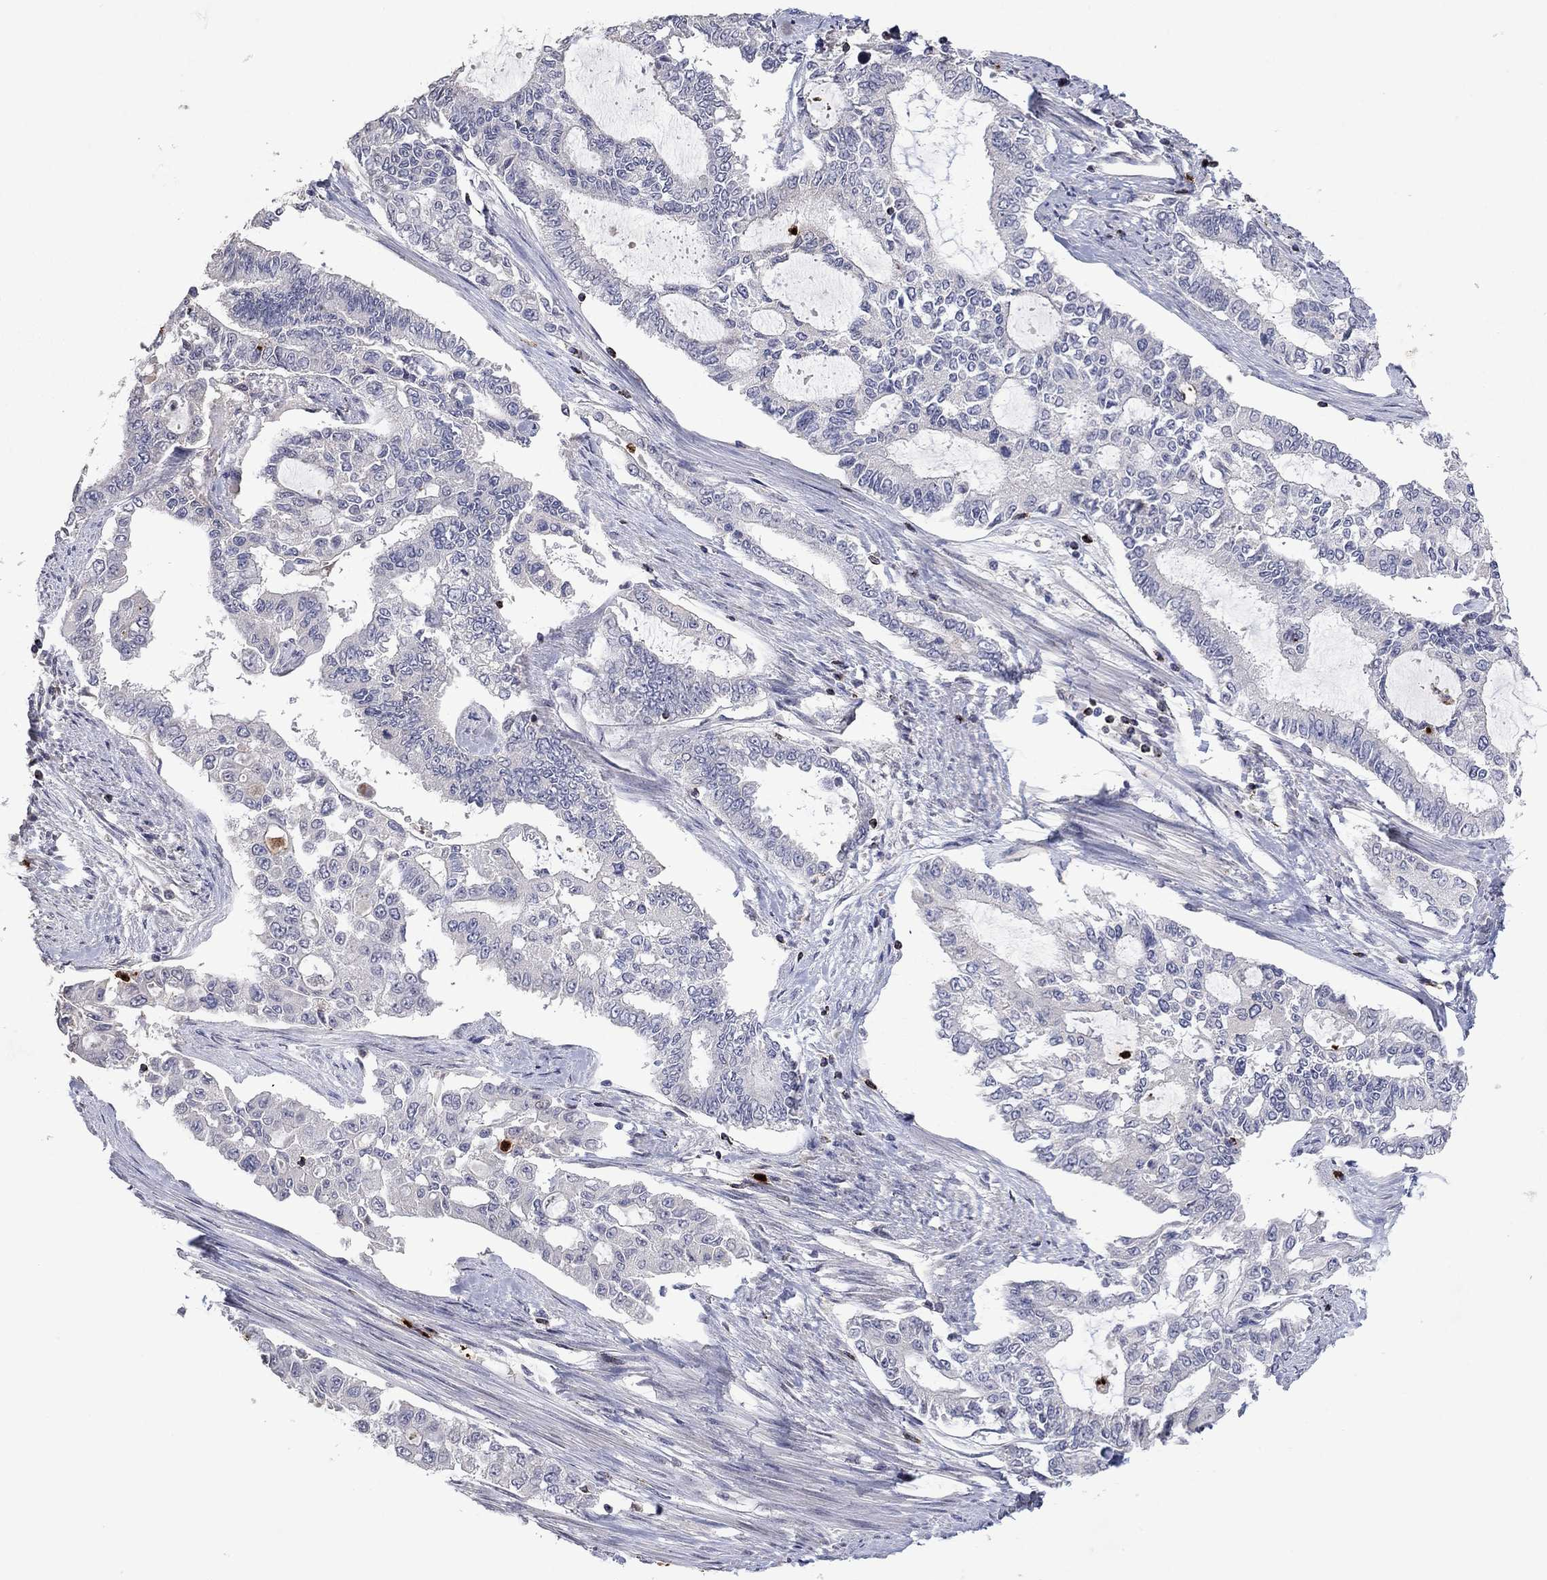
{"staining": {"intensity": "negative", "quantity": "none", "location": "none"}, "tissue": "endometrial cancer", "cell_type": "Tumor cells", "image_type": "cancer", "snomed": [{"axis": "morphology", "description": "Adenocarcinoma, NOS"}, {"axis": "topography", "description": "Uterus"}], "caption": "Tumor cells are negative for brown protein staining in endometrial cancer. The staining is performed using DAB brown chromogen with nuclei counter-stained in using hematoxylin.", "gene": "CCL5", "patient": {"sex": "female", "age": 59}}